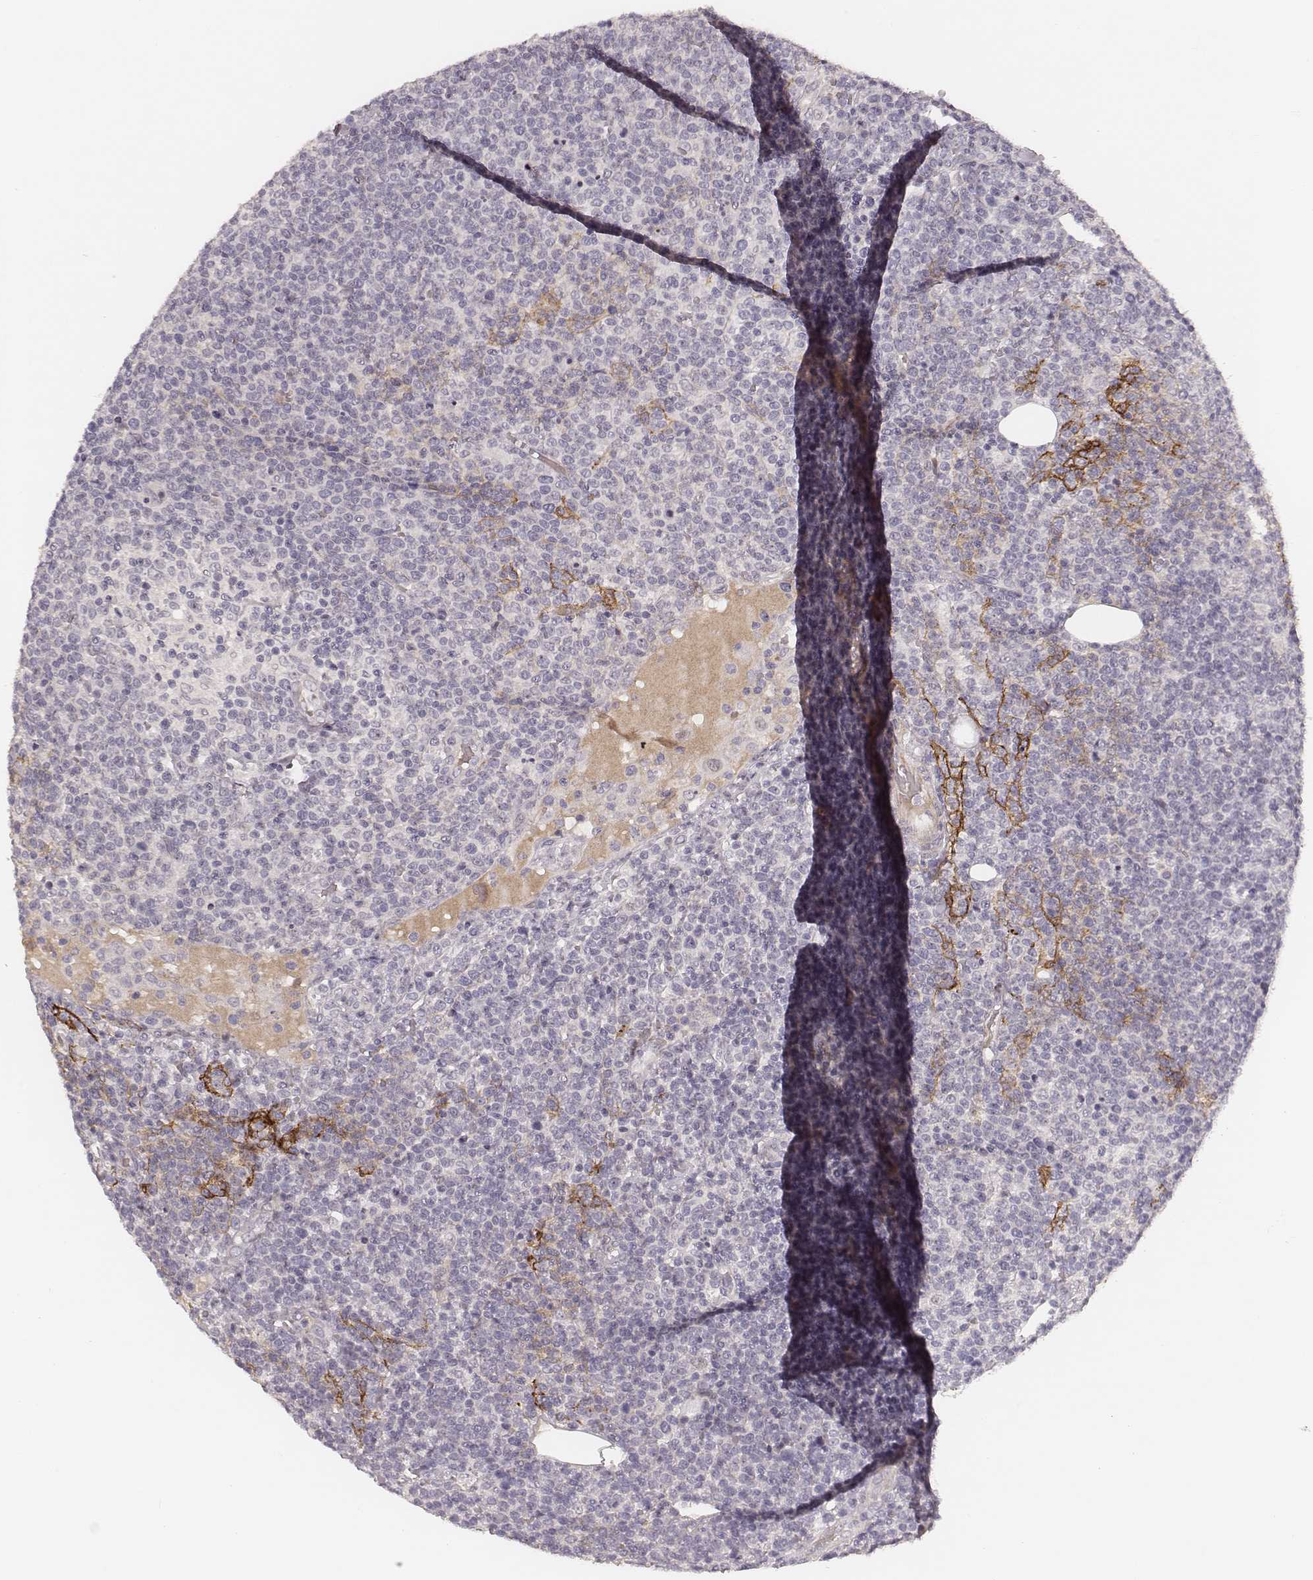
{"staining": {"intensity": "negative", "quantity": "none", "location": "none"}, "tissue": "lymphoma", "cell_type": "Tumor cells", "image_type": "cancer", "snomed": [{"axis": "morphology", "description": "Malignant lymphoma, non-Hodgkin's type, High grade"}, {"axis": "topography", "description": "Lymph node"}], "caption": "Human malignant lymphoma, non-Hodgkin's type (high-grade) stained for a protein using immunohistochemistry demonstrates no expression in tumor cells.", "gene": "MADCAM1", "patient": {"sex": "male", "age": 61}}